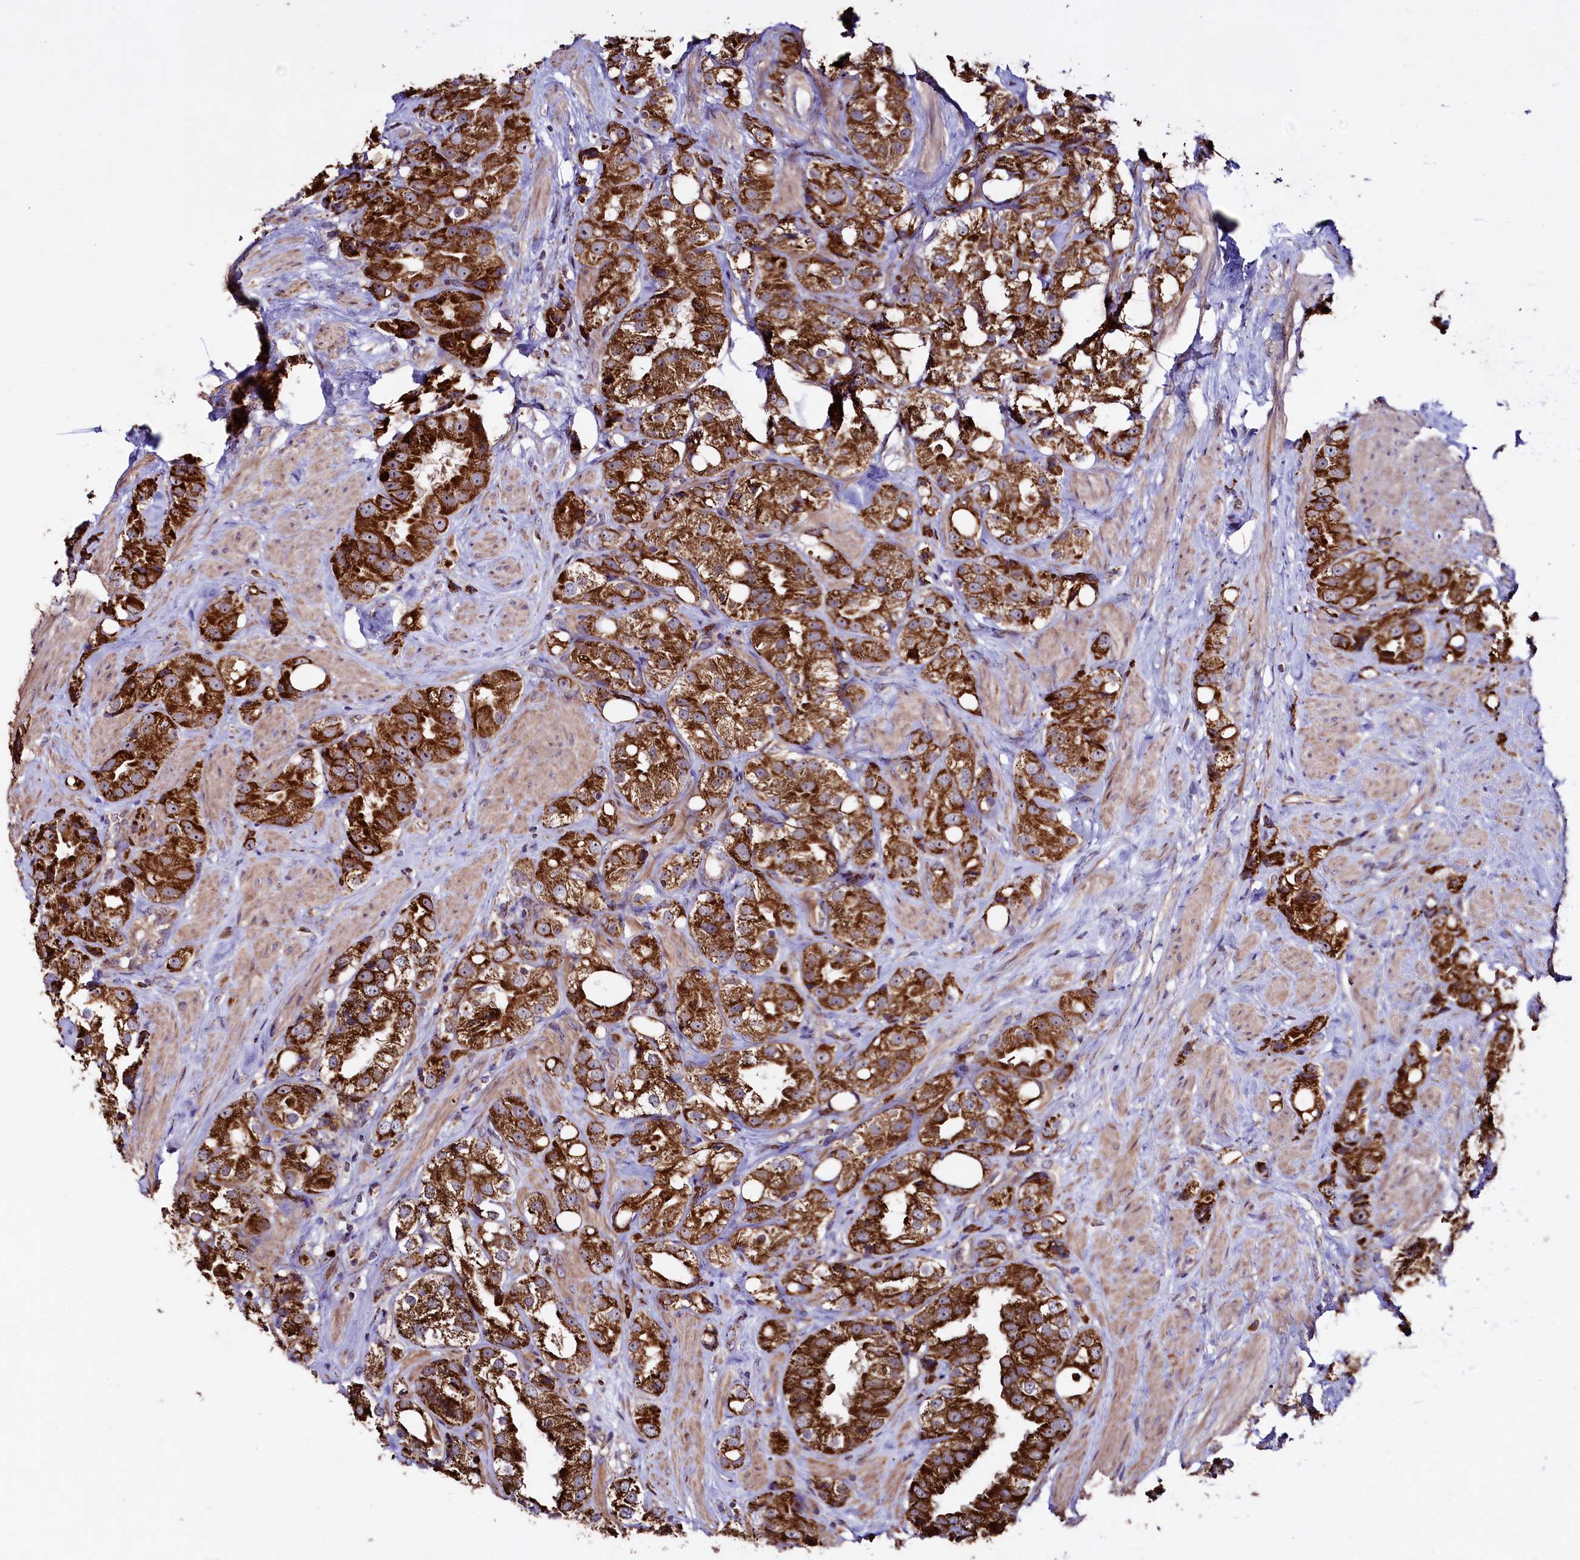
{"staining": {"intensity": "strong", "quantity": ">75%", "location": "cytoplasmic/membranous"}, "tissue": "prostate cancer", "cell_type": "Tumor cells", "image_type": "cancer", "snomed": [{"axis": "morphology", "description": "Adenocarcinoma, NOS"}, {"axis": "topography", "description": "Prostate"}], "caption": "Strong cytoplasmic/membranous expression for a protein is seen in approximately >75% of tumor cells of prostate cancer (adenocarcinoma) using IHC.", "gene": "STARD5", "patient": {"sex": "male", "age": 79}}